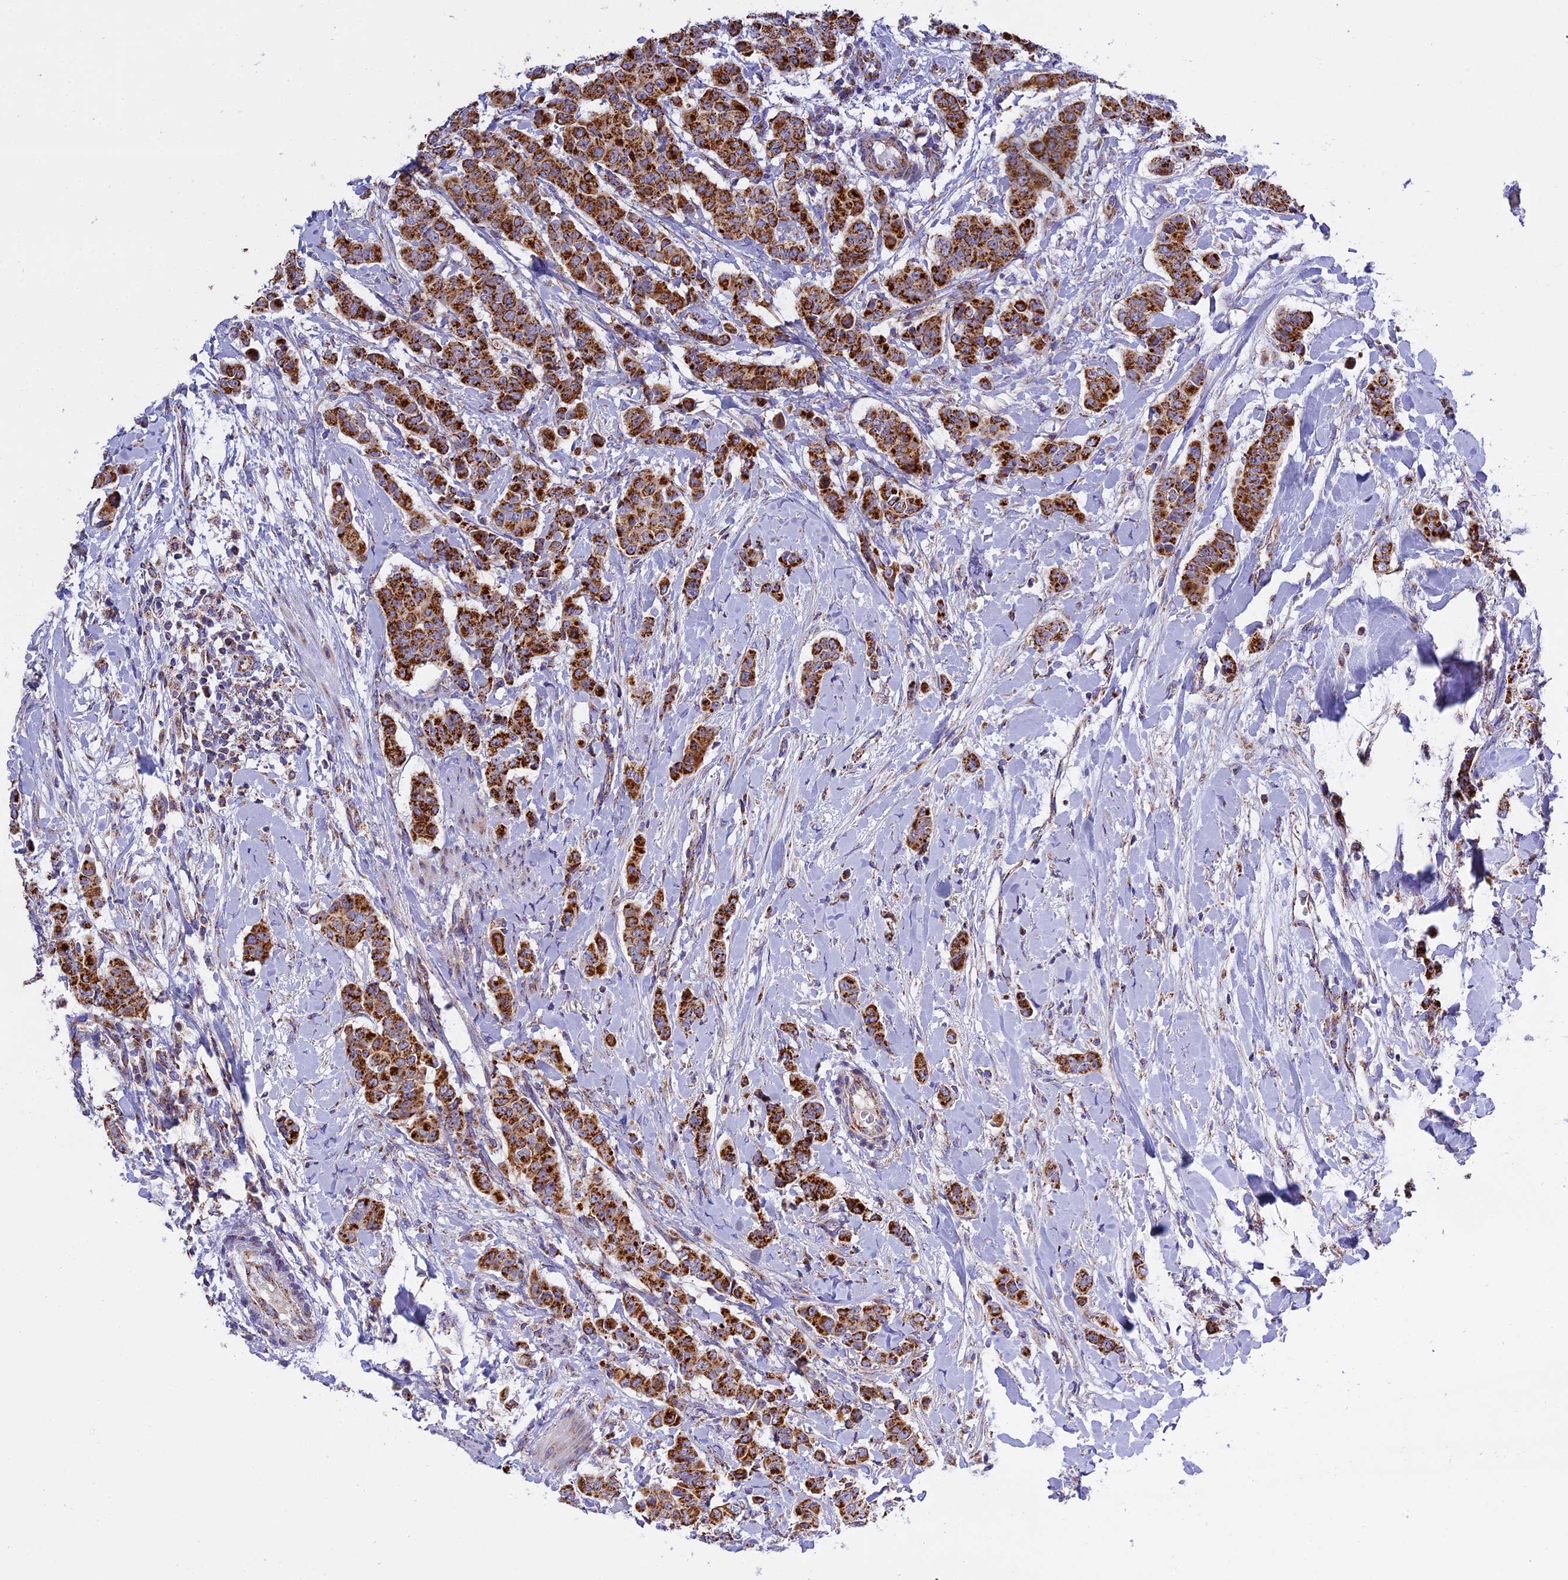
{"staining": {"intensity": "strong", "quantity": ">75%", "location": "cytoplasmic/membranous"}, "tissue": "breast cancer", "cell_type": "Tumor cells", "image_type": "cancer", "snomed": [{"axis": "morphology", "description": "Duct carcinoma"}, {"axis": "topography", "description": "Breast"}], "caption": "Immunohistochemistry (IHC) micrograph of neoplastic tissue: human intraductal carcinoma (breast) stained using immunohistochemistry shows high levels of strong protein expression localized specifically in the cytoplasmic/membranous of tumor cells, appearing as a cytoplasmic/membranous brown color.", "gene": "MRPS34", "patient": {"sex": "female", "age": 40}}